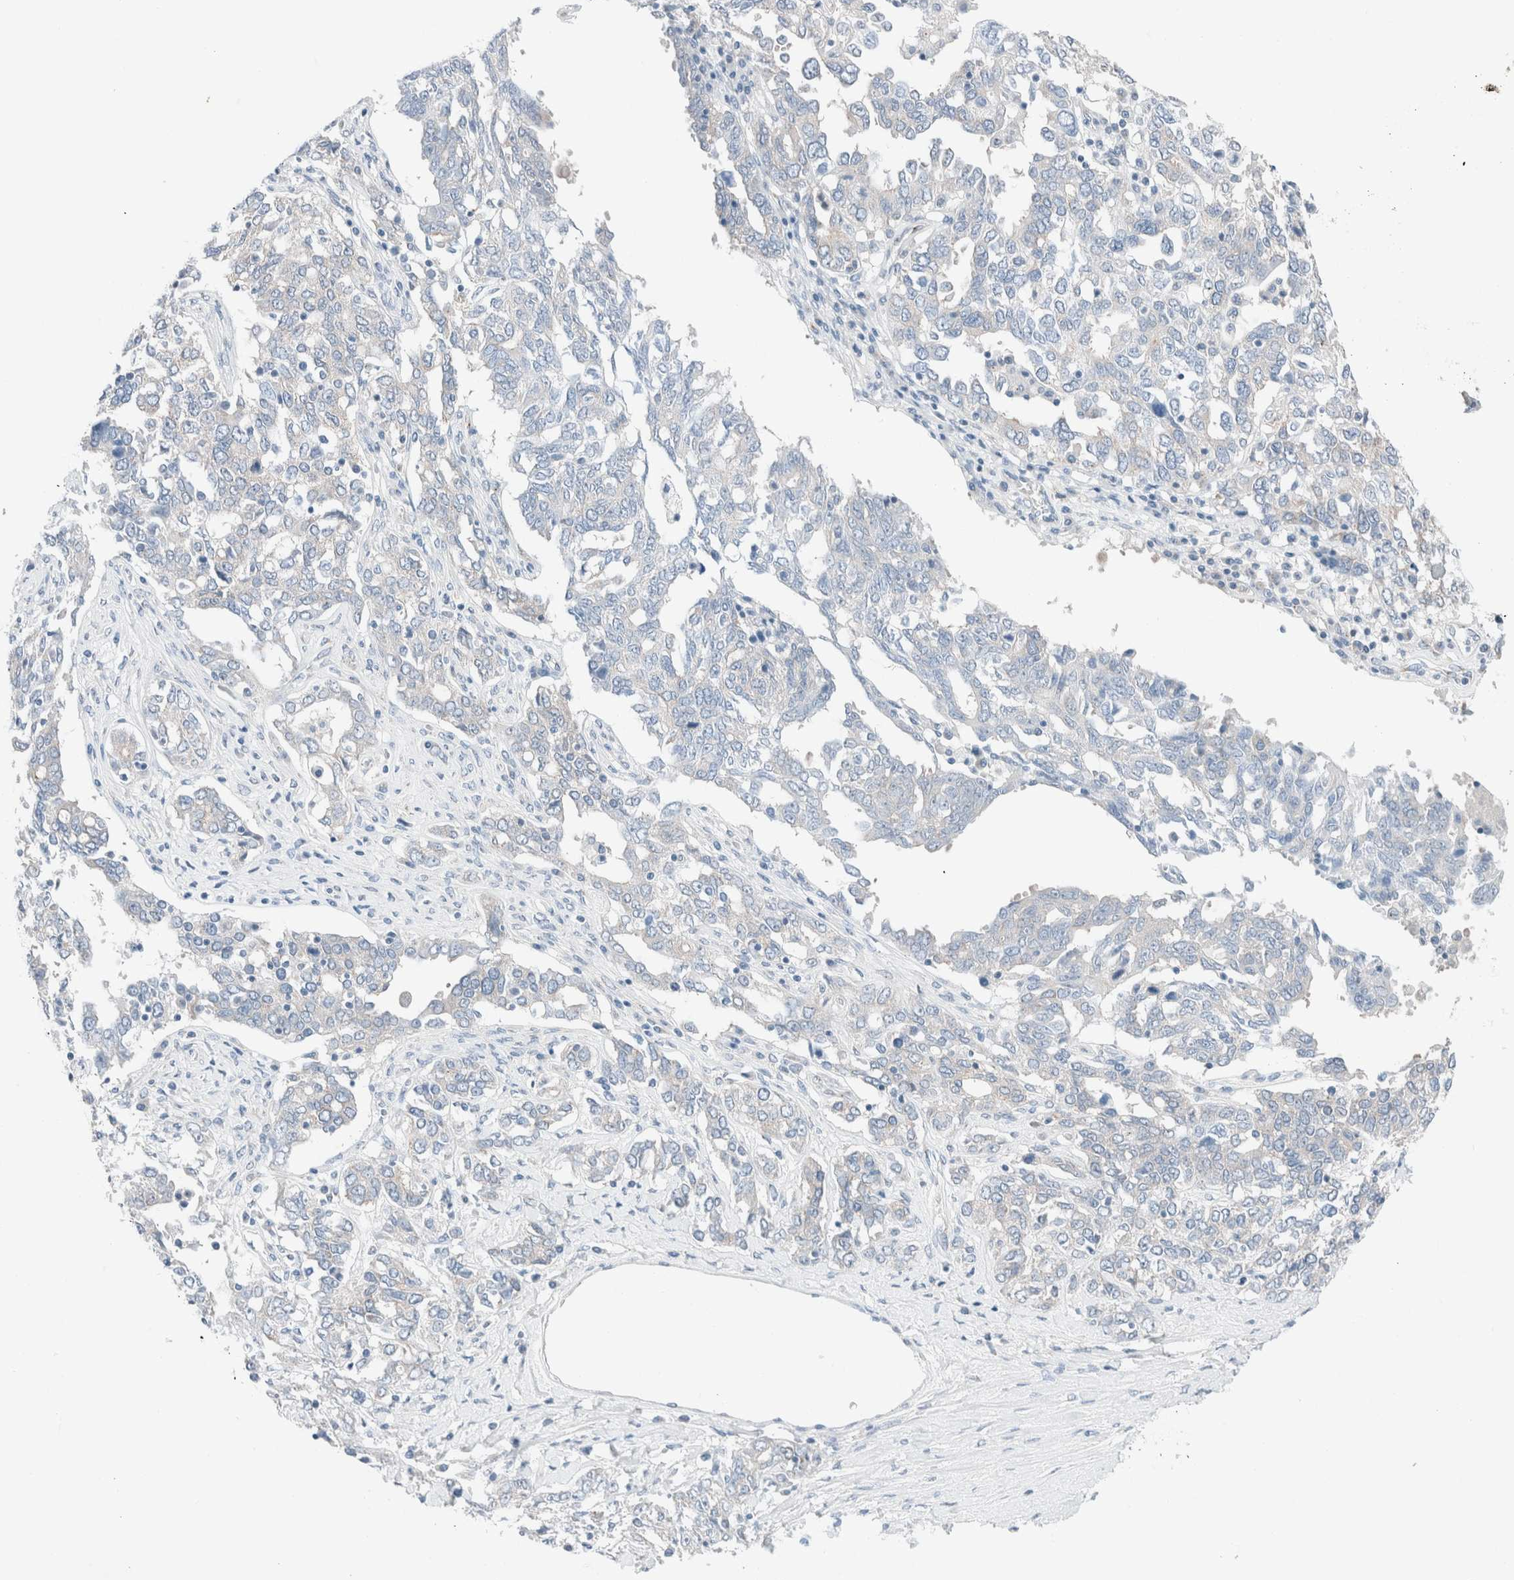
{"staining": {"intensity": "negative", "quantity": "none", "location": "none"}, "tissue": "ovarian cancer", "cell_type": "Tumor cells", "image_type": "cancer", "snomed": [{"axis": "morphology", "description": "Carcinoma, endometroid"}, {"axis": "topography", "description": "Ovary"}], "caption": "Endometroid carcinoma (ovarian) was stained to show a protein in brown. There is no significant staining in tumor cells.", "gene": "CASC3", "patient": {"sex": "female", "age": 62}}